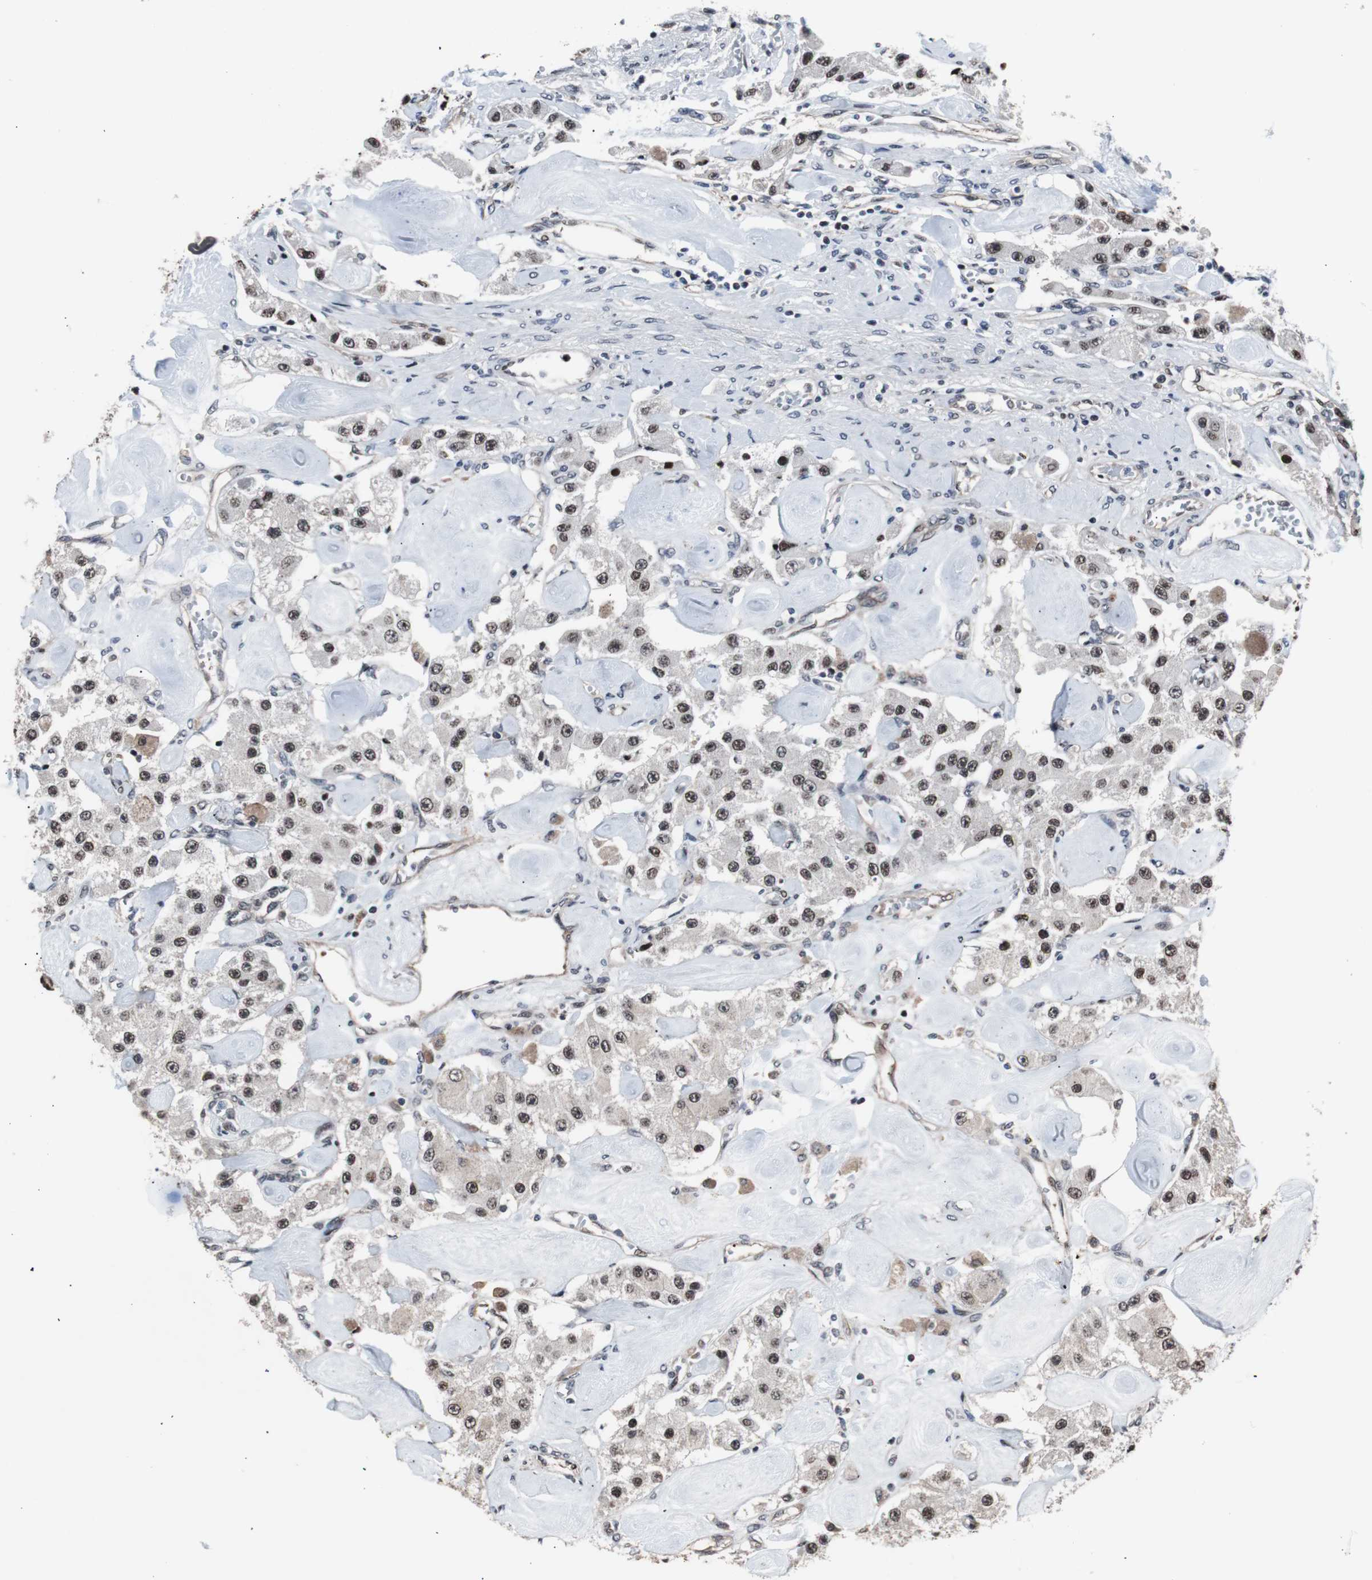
{"staining": {"intensity": "moderate", "quantity": ">75%", "location": "nuclear"}, "tissue": "carcinoid", "cell_type": "Tumor cells", "image_type": "cancer", "snomed": [{"axis": "morphology", "description": "Carcinoid, malignant, NOS"}, {"axis": "topography", "description": "Pancreas"}], "caption": "Protein expression analysis of malignant carcinoid demonstrates moderate nuclear expression in about >75% of tumor cells.", "gene": "POGZ", "patient": {"sex": "male", "age": 41}}